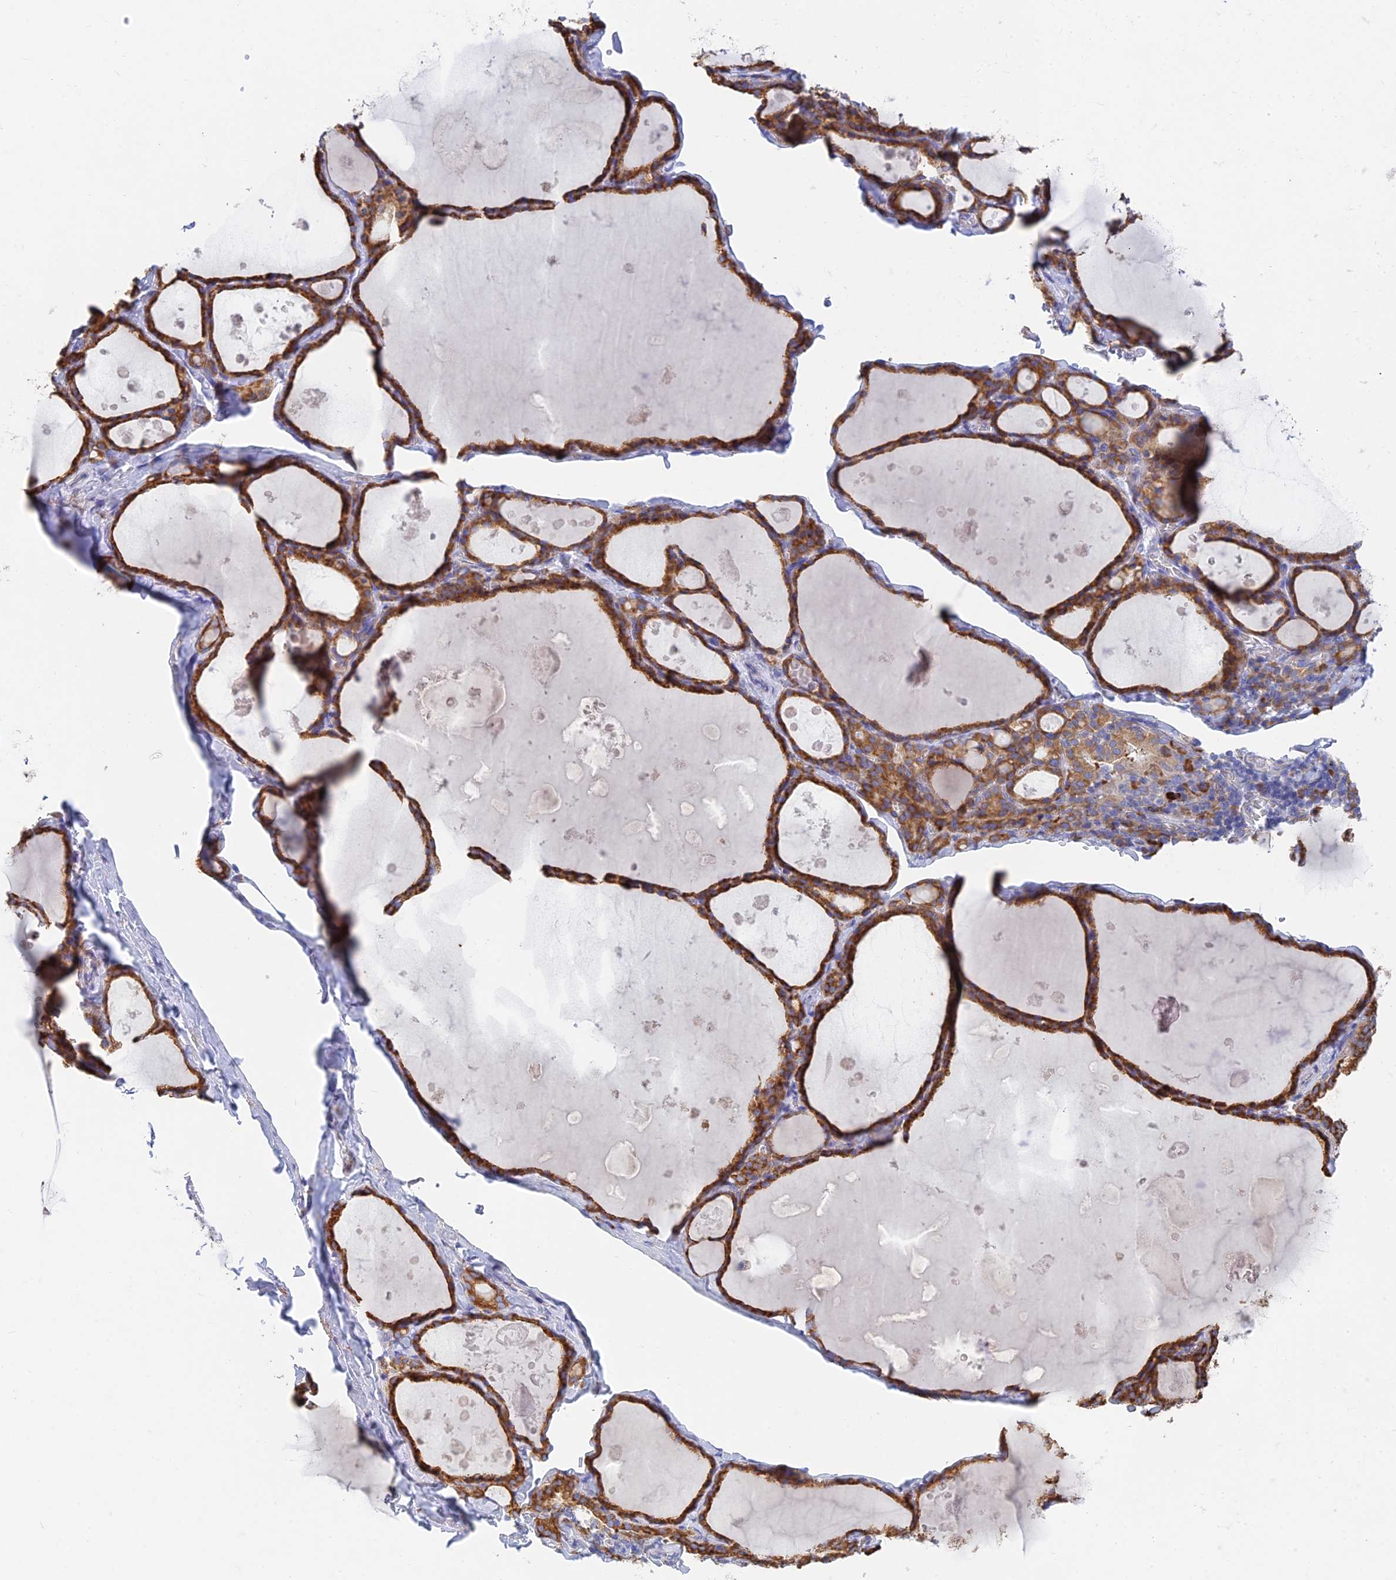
{"staining": {"intensity": "strong", "quantity": ">75%", "location": "cytoplasmic/membranous"}, "tissue": "thyroid gland", "cell_type": "Glandular cells", "image_type": "normal", "snomed": [{"axis": "morphology", "description": "Normal tissue, NOS"}, {"axis": "topography", "description": "Thyroid gland"}], "caption": "A photomicrograph showing strong cytoplasmic/membranous expression in about >75% of glandular cells in unremarkable thyroid gland, as visualized by brown immunohistochemical staining.", "gene": "WDR35", "patient": {"sex": "male", "age": 56}}